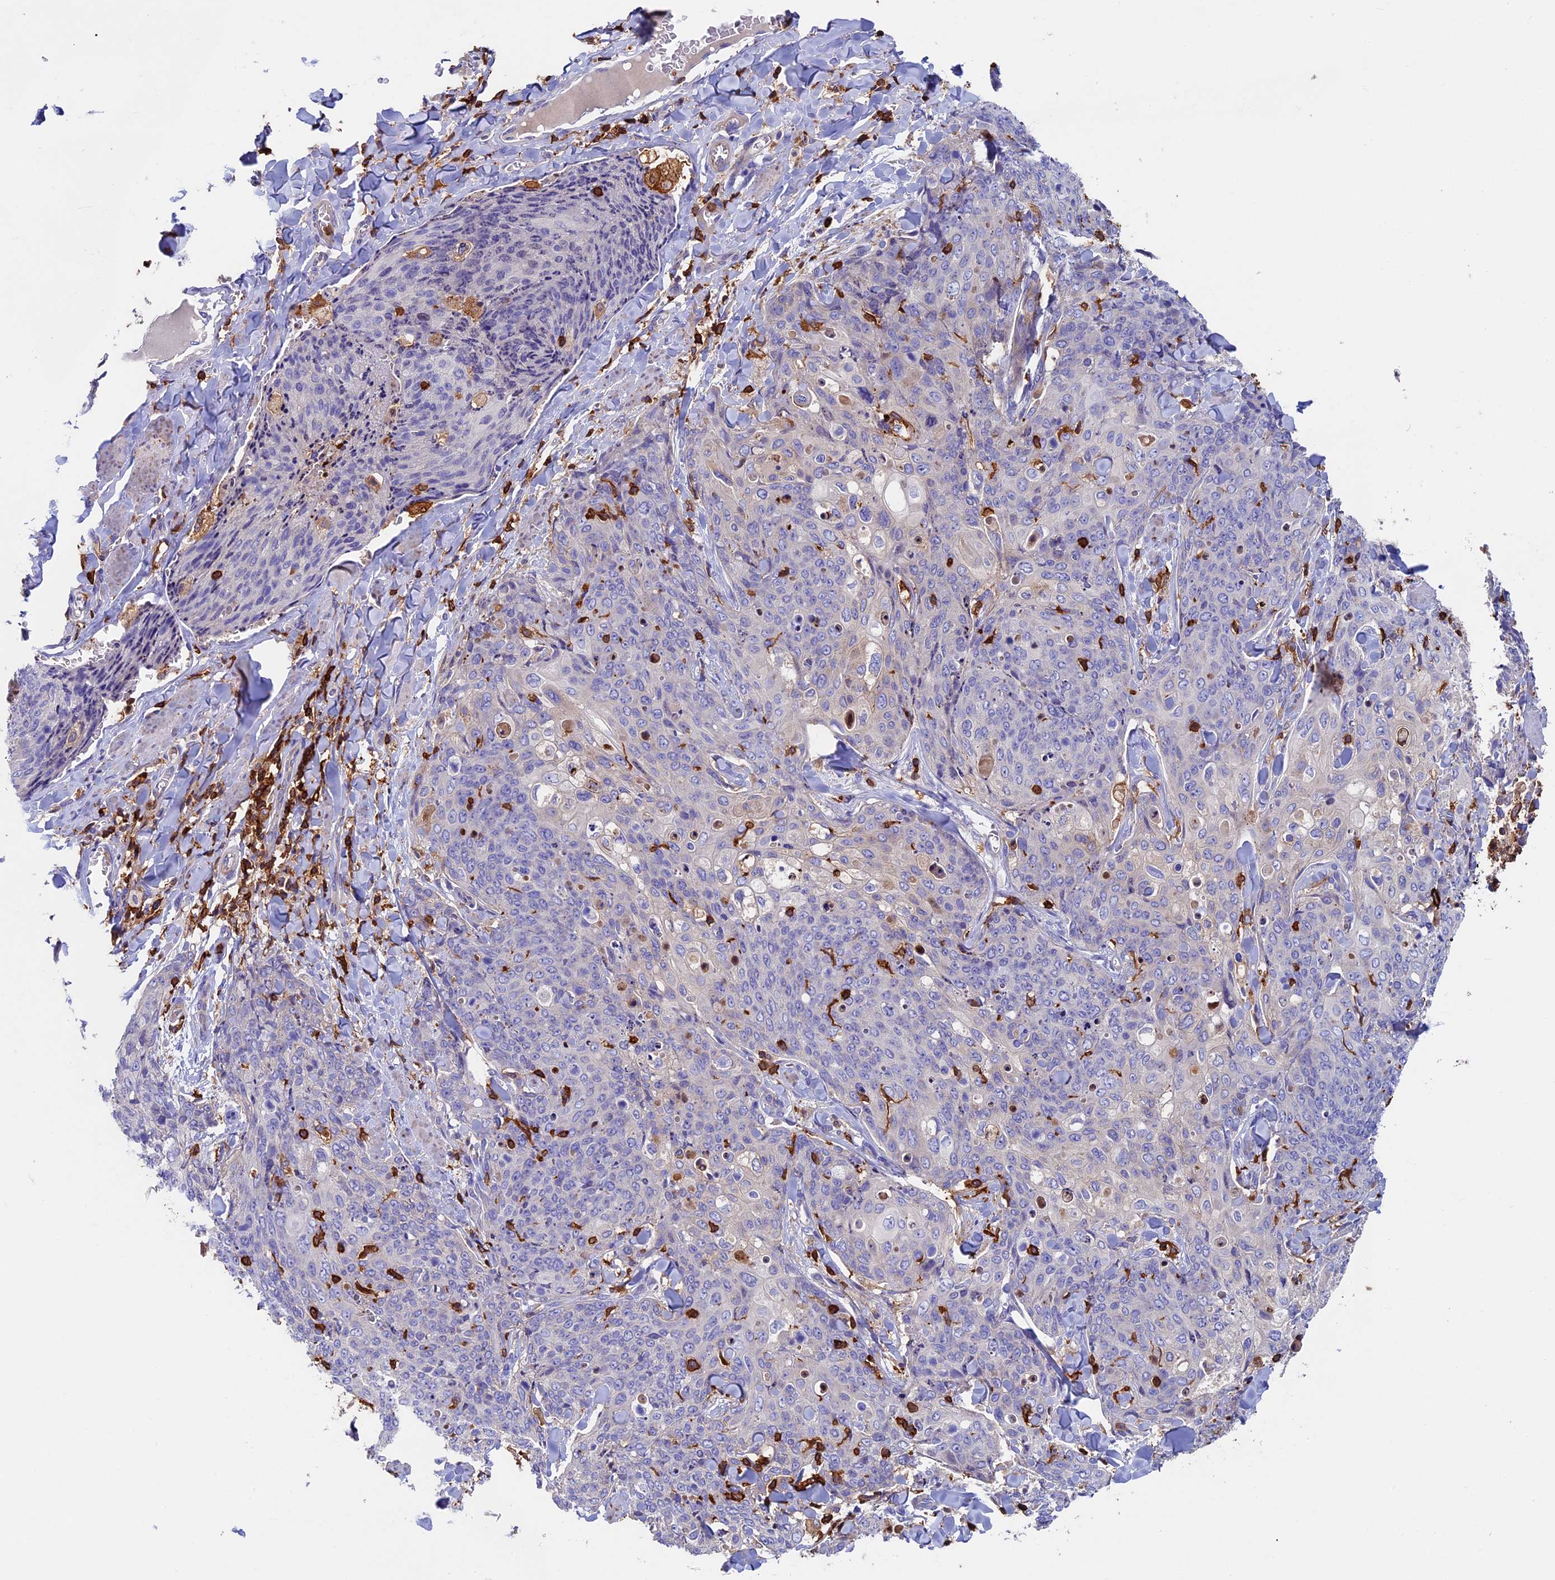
{"staining": {"intensity": "negative", "quantity": "none", "location": "none"}, "tissue": "skin cancer", "cell_type": "Tumor cells", "image_type": "cancer", "snomed": [{"axis": "morphology", "description": "Squamous cell carcinoma, NOS"}, {"axis": "topography", "description": "Skin"}, {"axis": "topography", "description": "Vulva"}], "caption": "Skin squamous cell carcinoma was stained to show a protein in brown. There is no significant expression in tumor cells.", "gene": "ADAT1", "patient": {"sex": "female", "age": 85}}